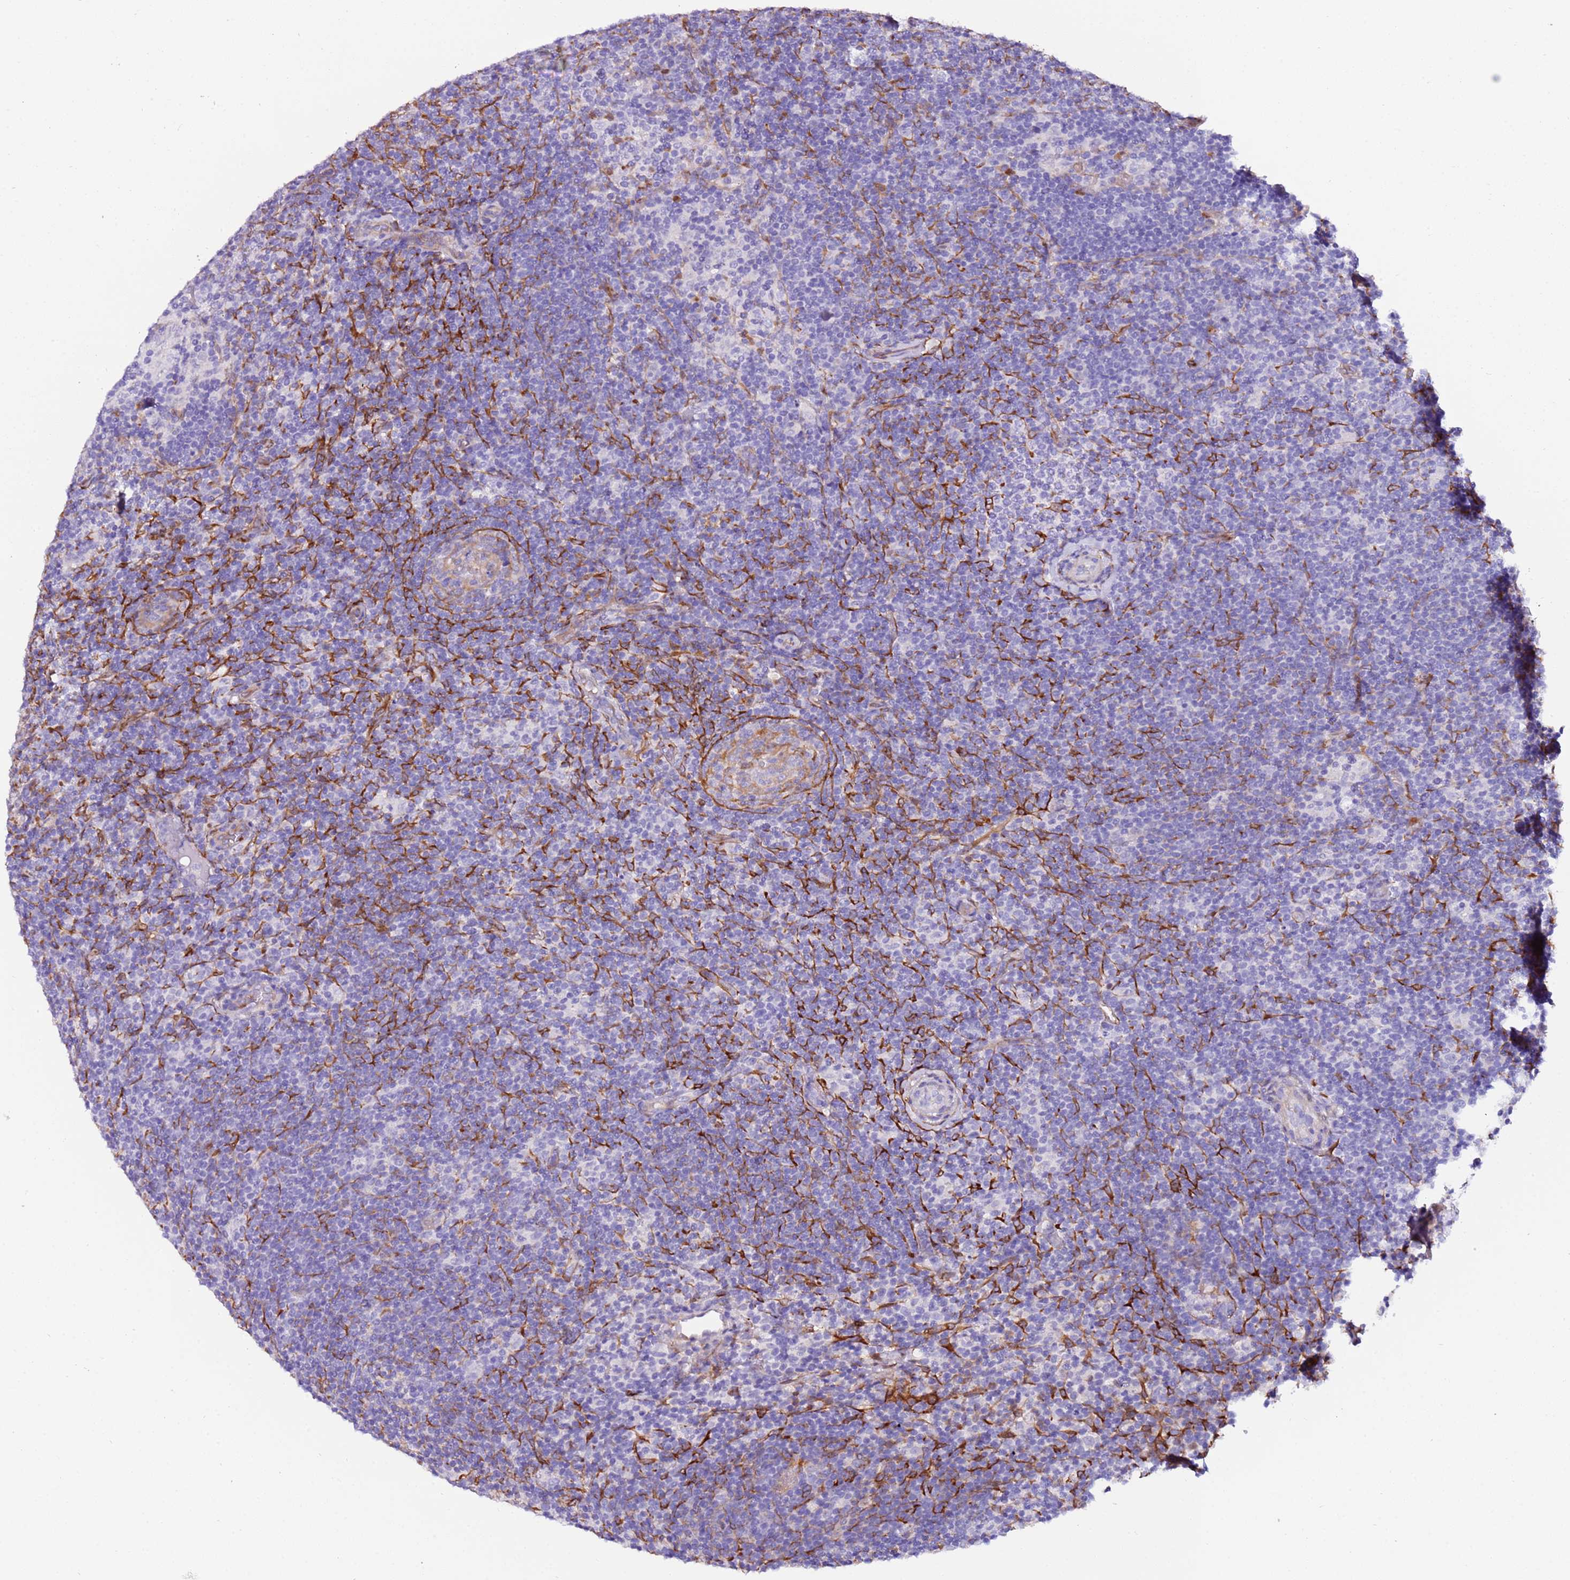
{"staining": {"intensity": "negative", "quantity": "none", "location": "none"}, "tissue": "lymphoma", "cell_type": "Tumor cells", "image_type": "cancer", "snomed": [{"axis": "morphology", "description": "Hodgkin's disease, NOS"}, {"axis": "topography", "description": "Lymph node"}], "caption": "A micrograph of human lymphoma is negative for staining in tumor cells.", "gene": "FAM174C", "patient": {"sex": "female", "age": 57}}